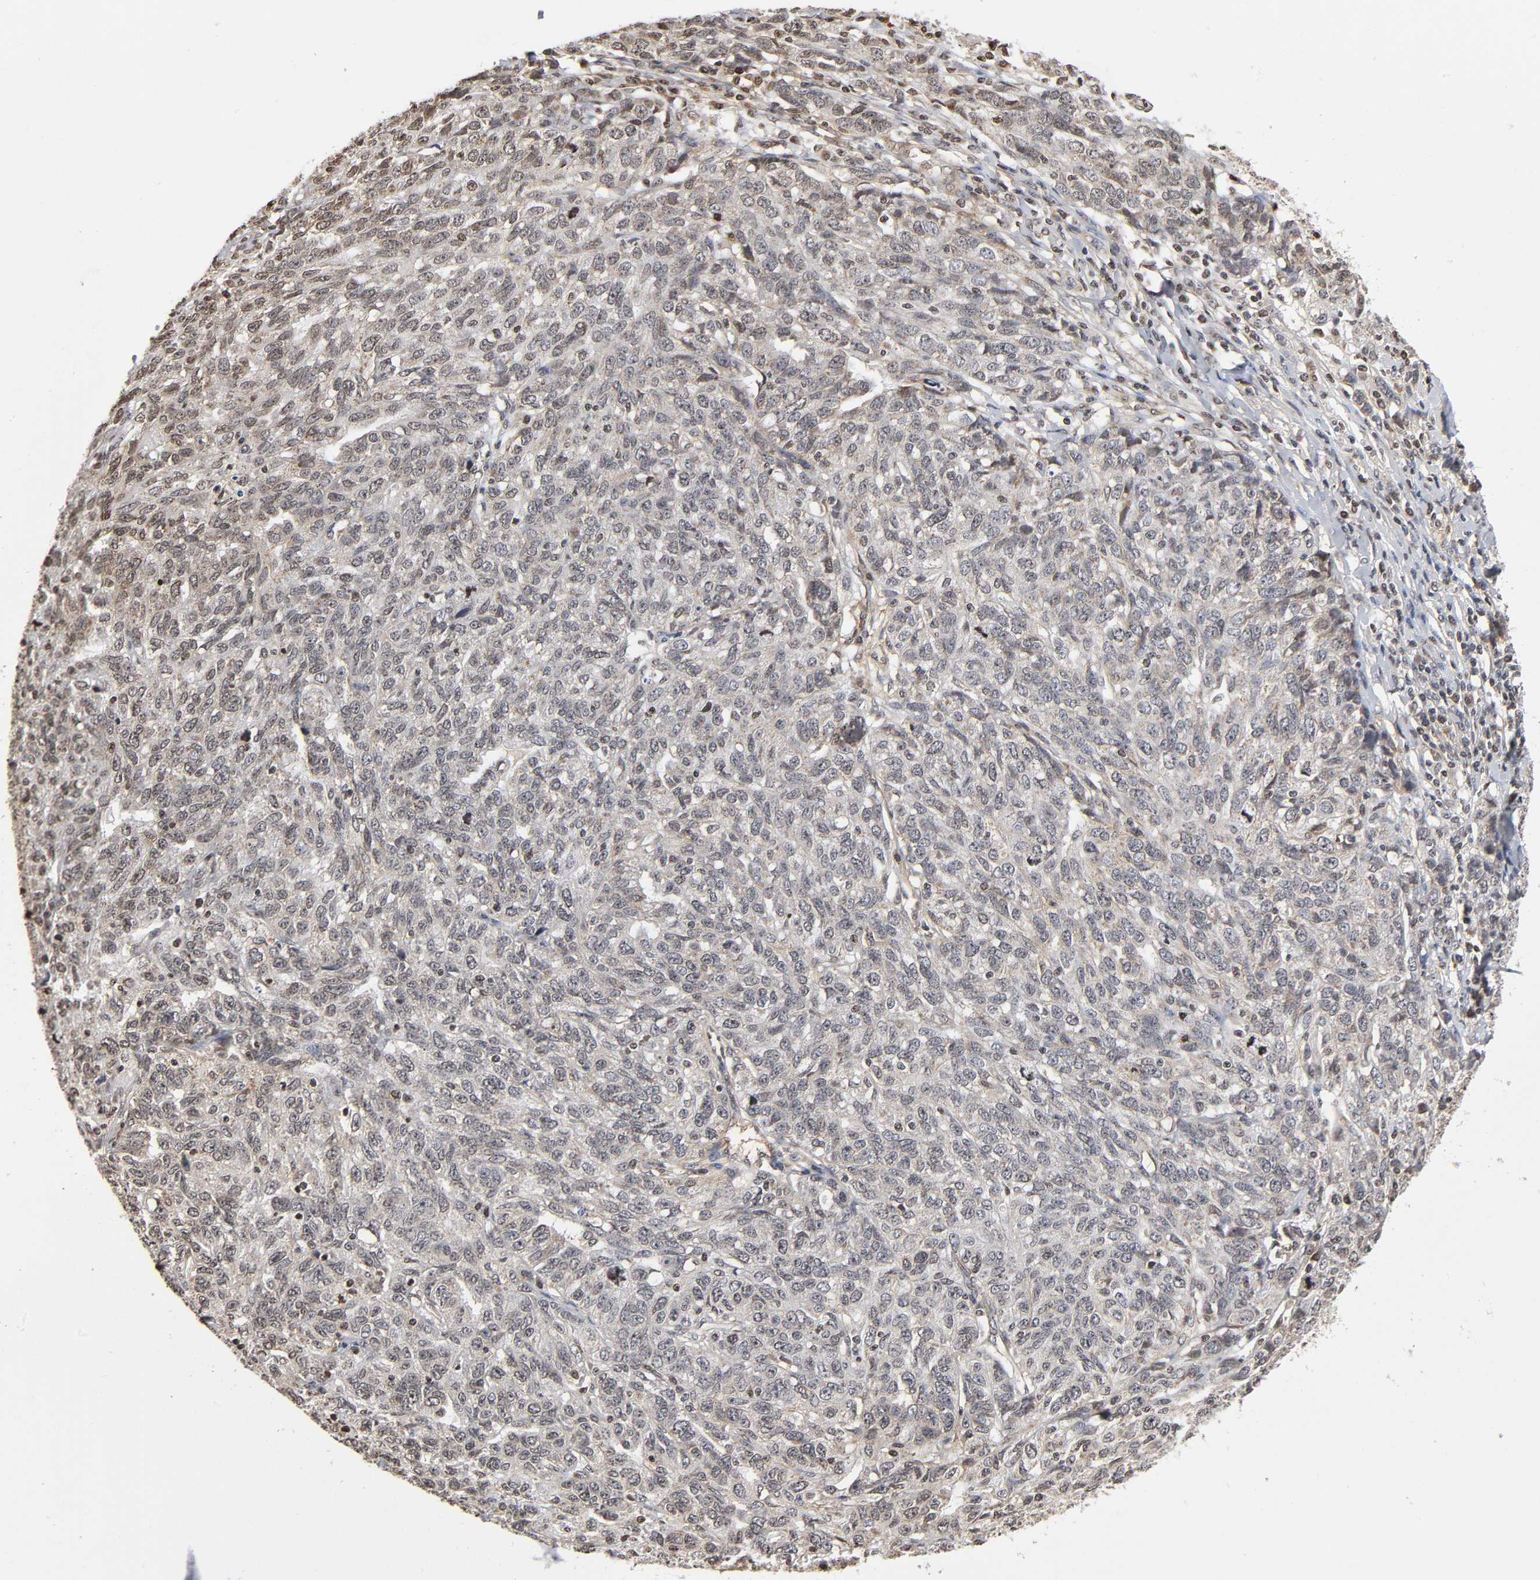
{"staining": {"intensity": "weak", "quantity": "<25%", "location": "cytoplasmic/membranous"}, "tissue": "ovarian cancer", "cell_type": "Tumor cells", "image_type": "cancer", "snomed": [{"axis": "morphology", "description": "Cystadenocarcinoma, serous, NOS"}, {"axis": "topography", "description": "Ovary"}], "caption": "There is no significant positivity in tumor cells of ovarian serous cystadenocarcinoma.", "gene": "ITGAV", "patient": {"sex": "female", "age": 71}}